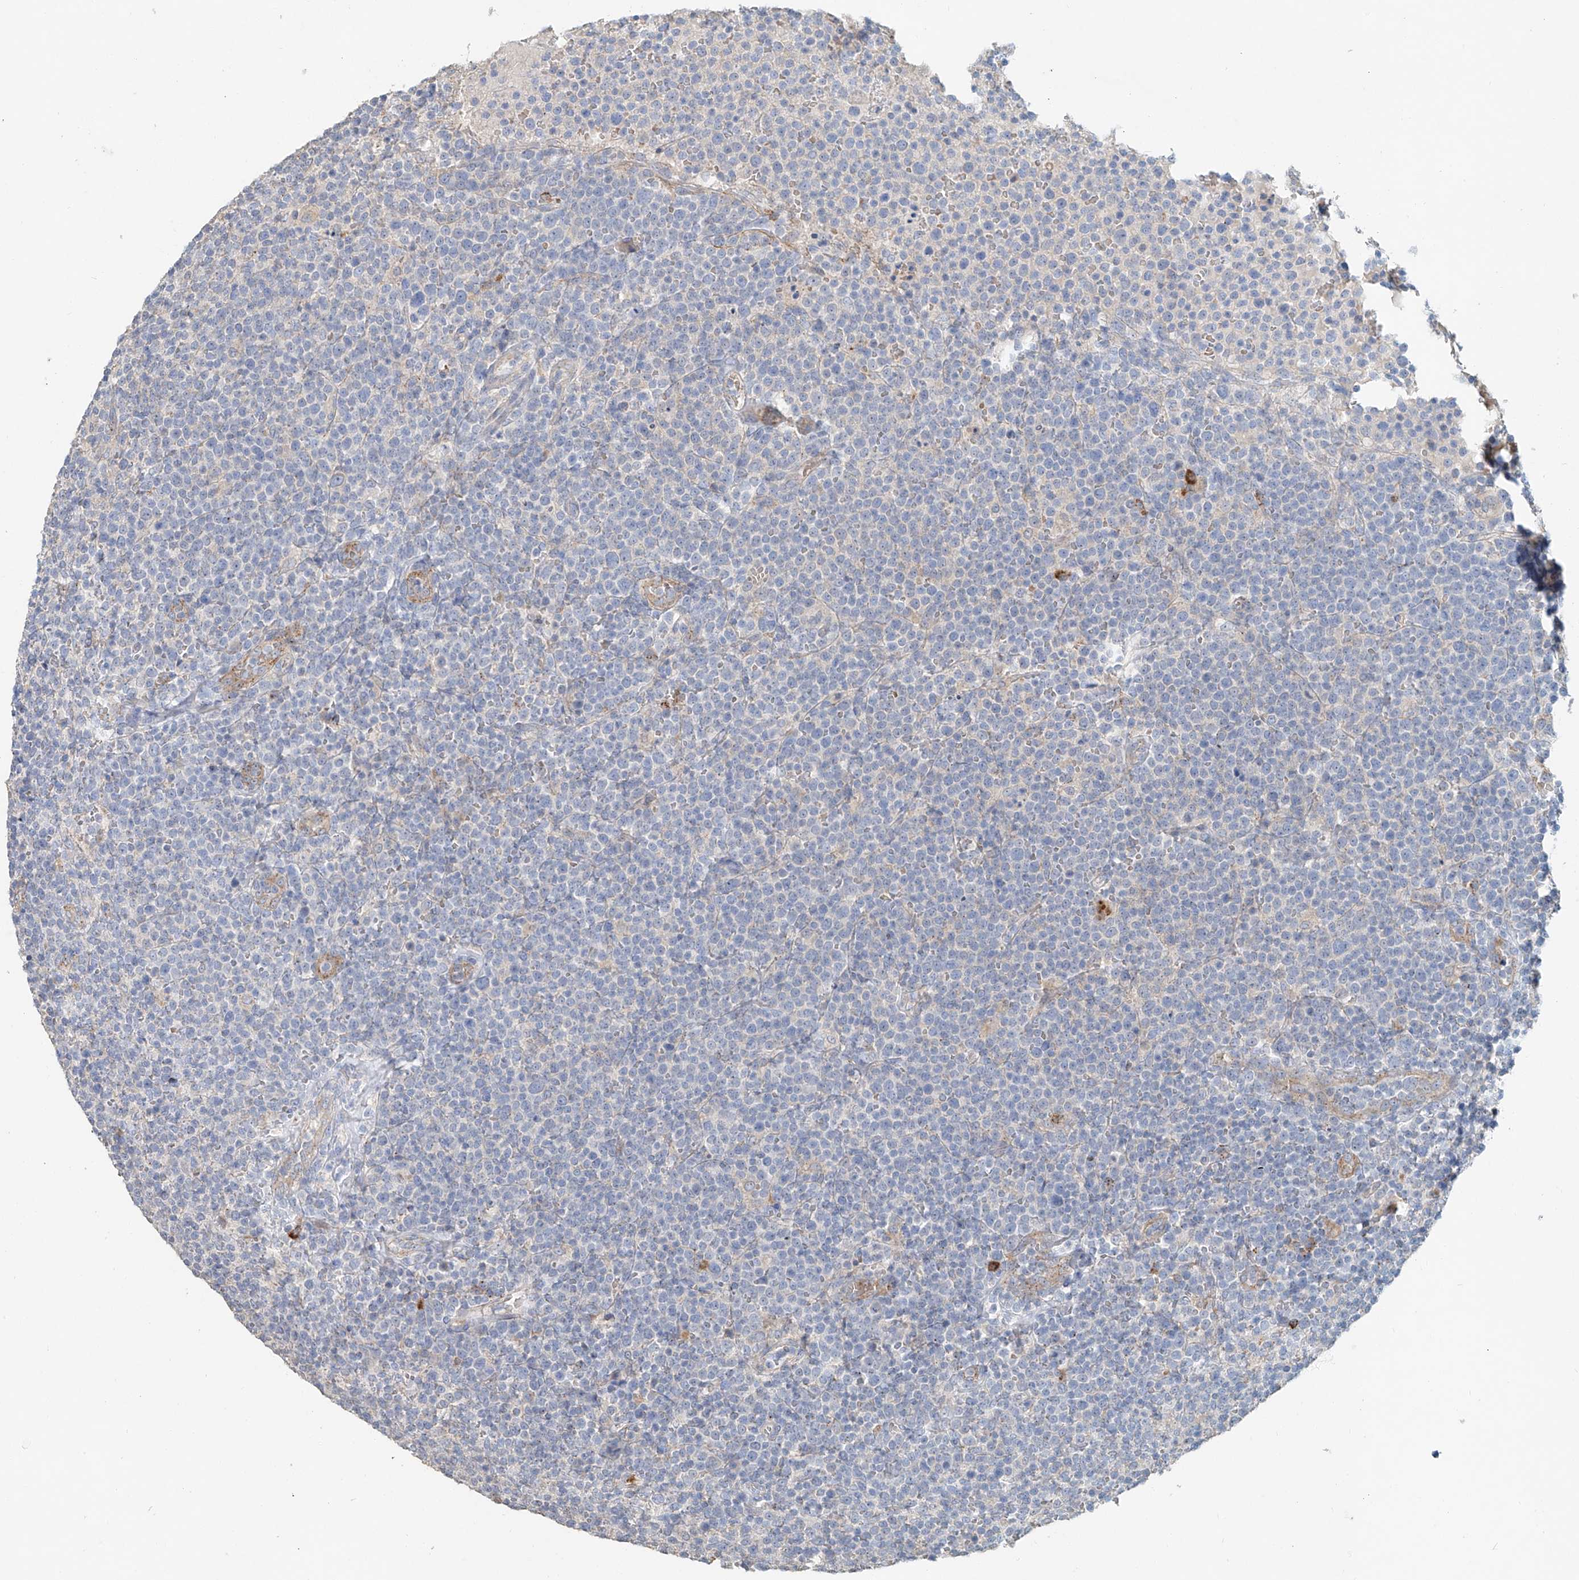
{"staining": {"intensity": "negative", "quantity": "none", "location": "none"}, "tissue": "lymphoma", "cell_type": "Tumor cells", "image_type": "cancer", "snomed": [{"axis": "morphology", "description": "Malignant lymphoma, non-Hodgkin's type, High grade"}, {"axis": "topography", "description": "Lymph node"}], "caption": "Human high-grade malignant lymphoma, non-Hodgkin's type stained for a protein using immunohistochemistry (IHC) exhibits no positivity in tumor cells.", "gene": "TRIM47", "patient": {"sex": "male", "age": 61}}